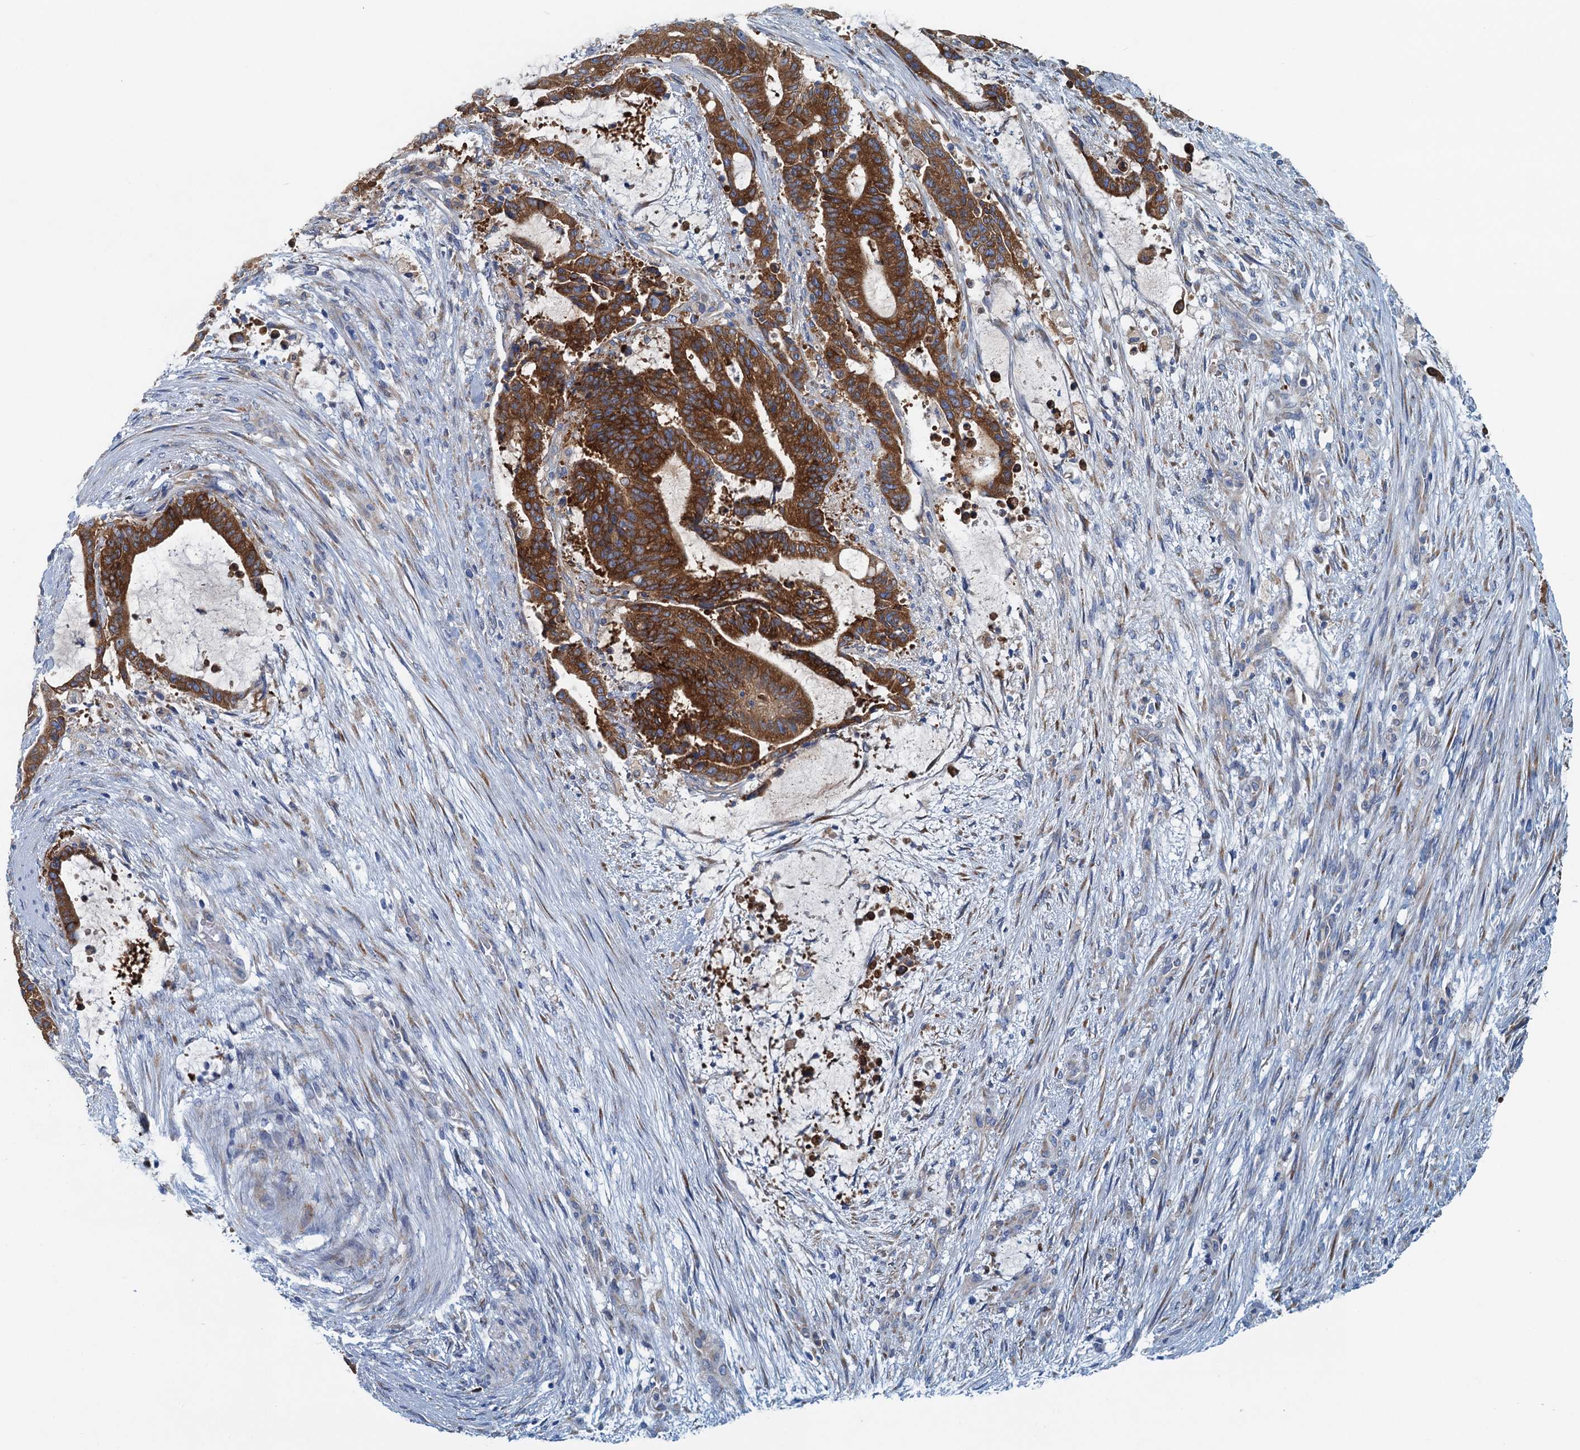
{"staining": {"intensity": "strong", "quantity": ">75%", "location": "cytoplasmic/membranous"}, "tissue": "liver cancer", "cell_type": "Tumor cells", "image_type": "cancer", "snomed": [{"axis": "morphology", "description": "Normal tissue, NOS"}, {"axis": "morphology", "description": "Cholangiocarcinoma"}, {"axis": "topography", "description": "Liver"}, {"axis": "topography", "description": "Peripheral nerve tissue"}], "caption": "Cholangiocarcinoma (liver) stained with DAB (3,3'-diaminobenzidine) IHC exhibits high levels of strong cytoplasmic/membranous positivity in approximately >75% of tumor cells.", "gene": "MYDGF", "patient": {"sex": "female", "age": 73}}